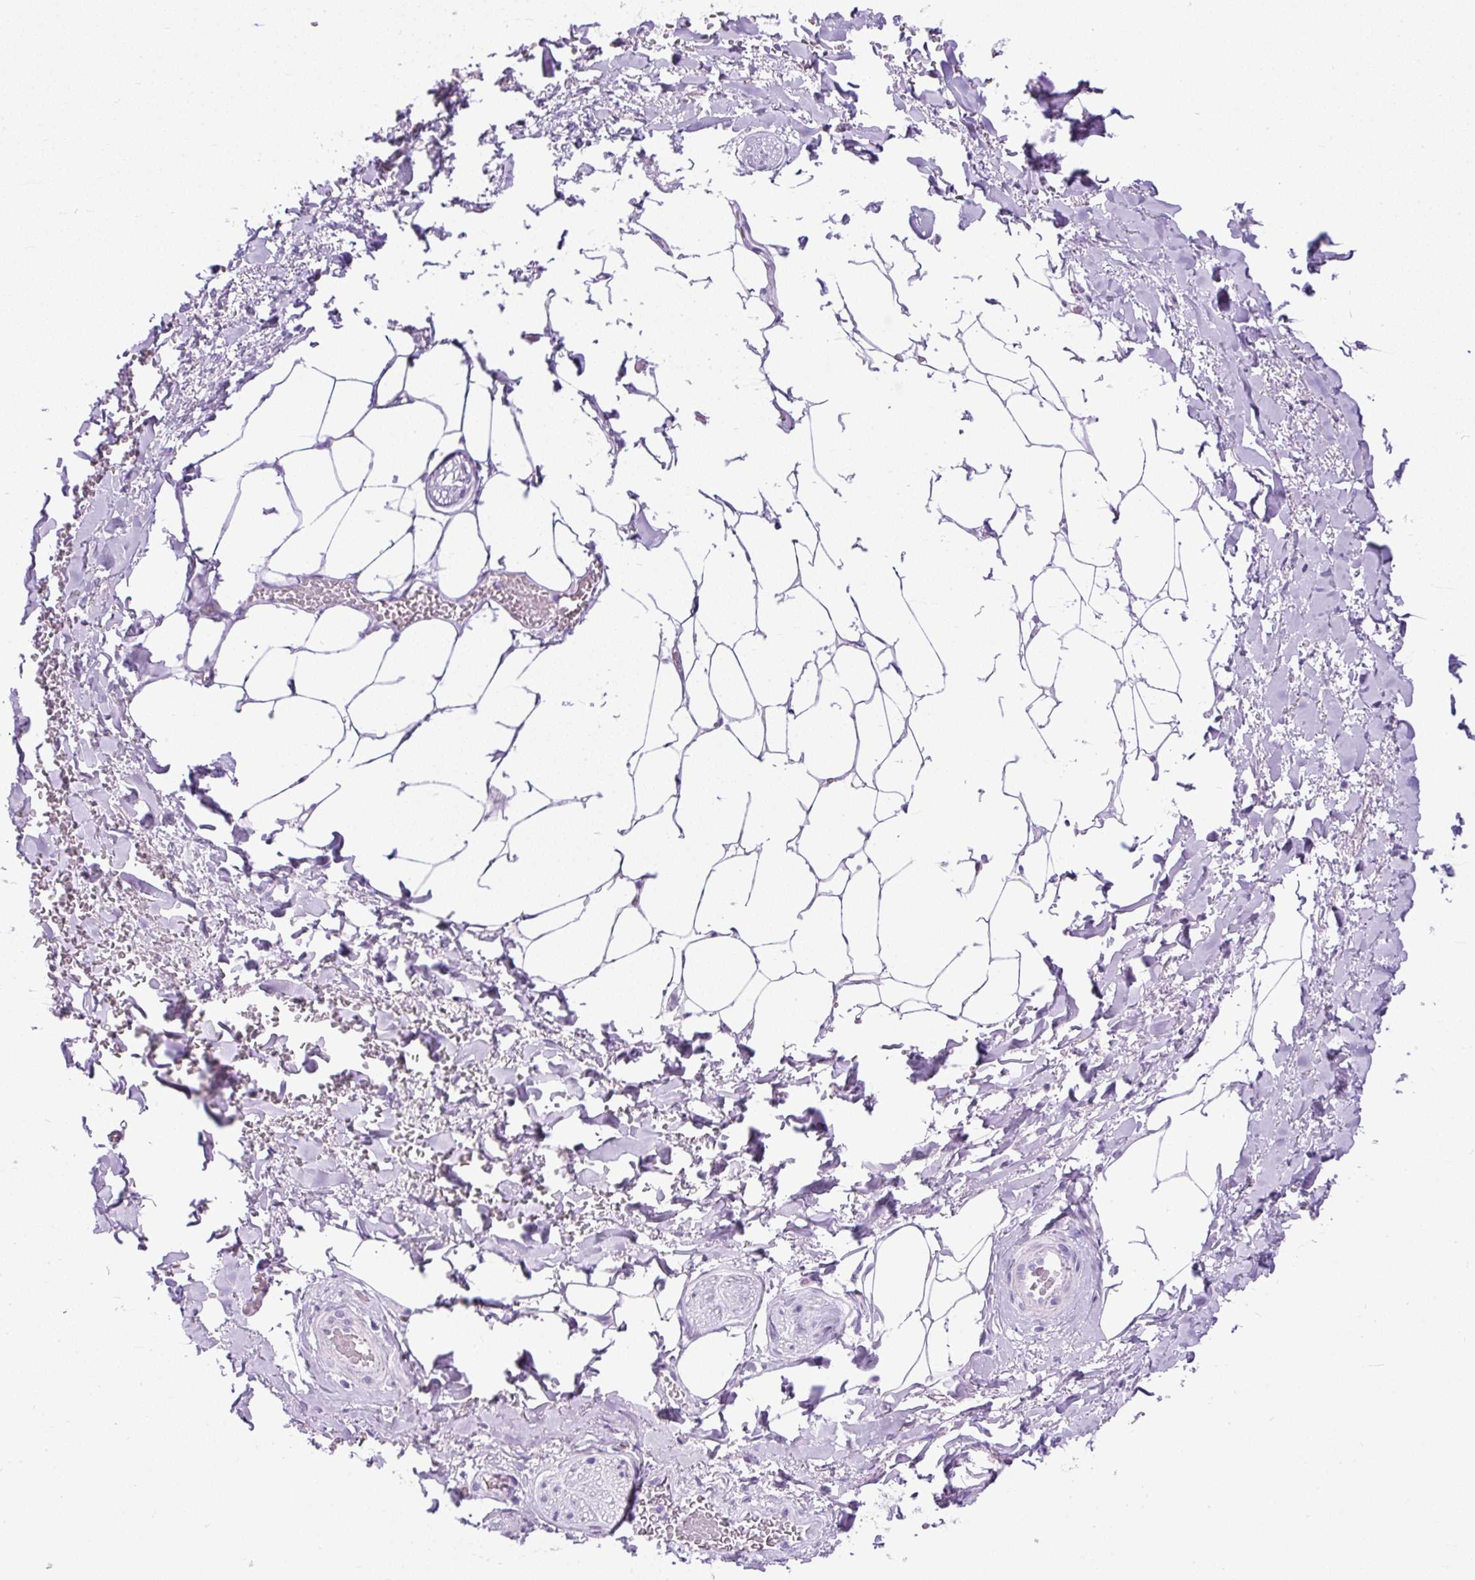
{"staining": {"intensity": "negative", "quantity": "none", "location": "none"}, "tissue": "adipose tissue", "cell_type": "Adipocytes", "image_type": "normal", "snomed": [{"axis": "morphology", "description": "Normal tissue, NOS"}, {"axis": "topography", "description": "Vagina"}, {"axis": "topography", "description": "Peripheral nerve tissue"}], "caption": "Immunohistochemical staining of normal adipose tissue exhibits no significant staining in adipocytes. (DAB (3,3'-diaminobenzidine) immunohistochemistry (IHC) visualized using brightfield microscopy, high magnification).", "gene": "UPP1", "patient": {"sex": "female", "age": 71}}